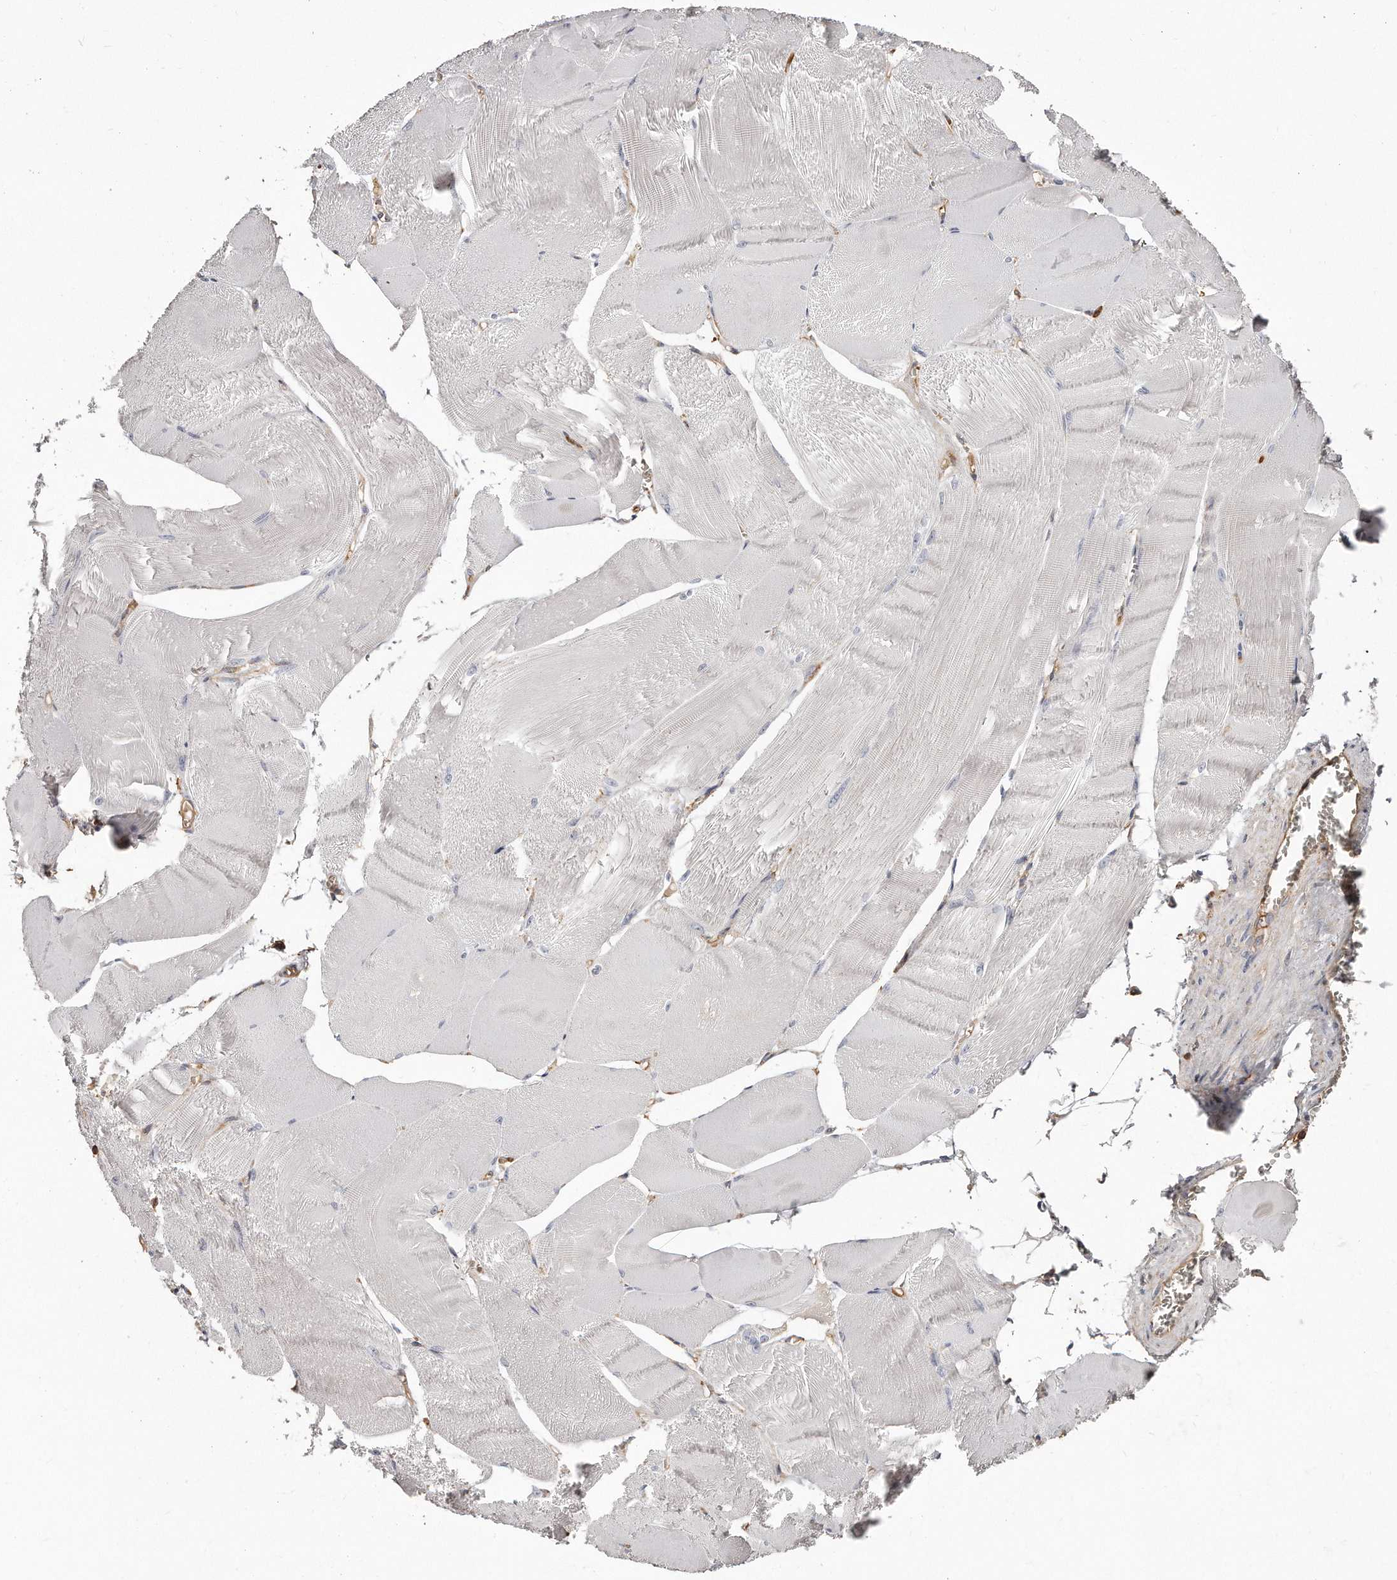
{"staining": {"intensity": "negative", "quantity": "none", "location": "none"}, "tissue": "skeletal muscle", "cell_type": "Myocytes", "image_type": "normal", "snomed": [{"axis": "morphology", "description": "Normal tissue, NOS"}, {"axis": "morphology", "description": "Basal cell carcinoma"}, {"axis": "topography", "description": "Skeletal muscle"}], "caption": "Immunohistochemistry of unremarkable skeletal muscle reveals no expression in myocytes. (Brightfield microscopy of DAB (3,3'-diaminobenzidine) immunohistochemistry at high magnification).", "gene": "CAP1", "patient": {"sex": "female", "age": 64}}